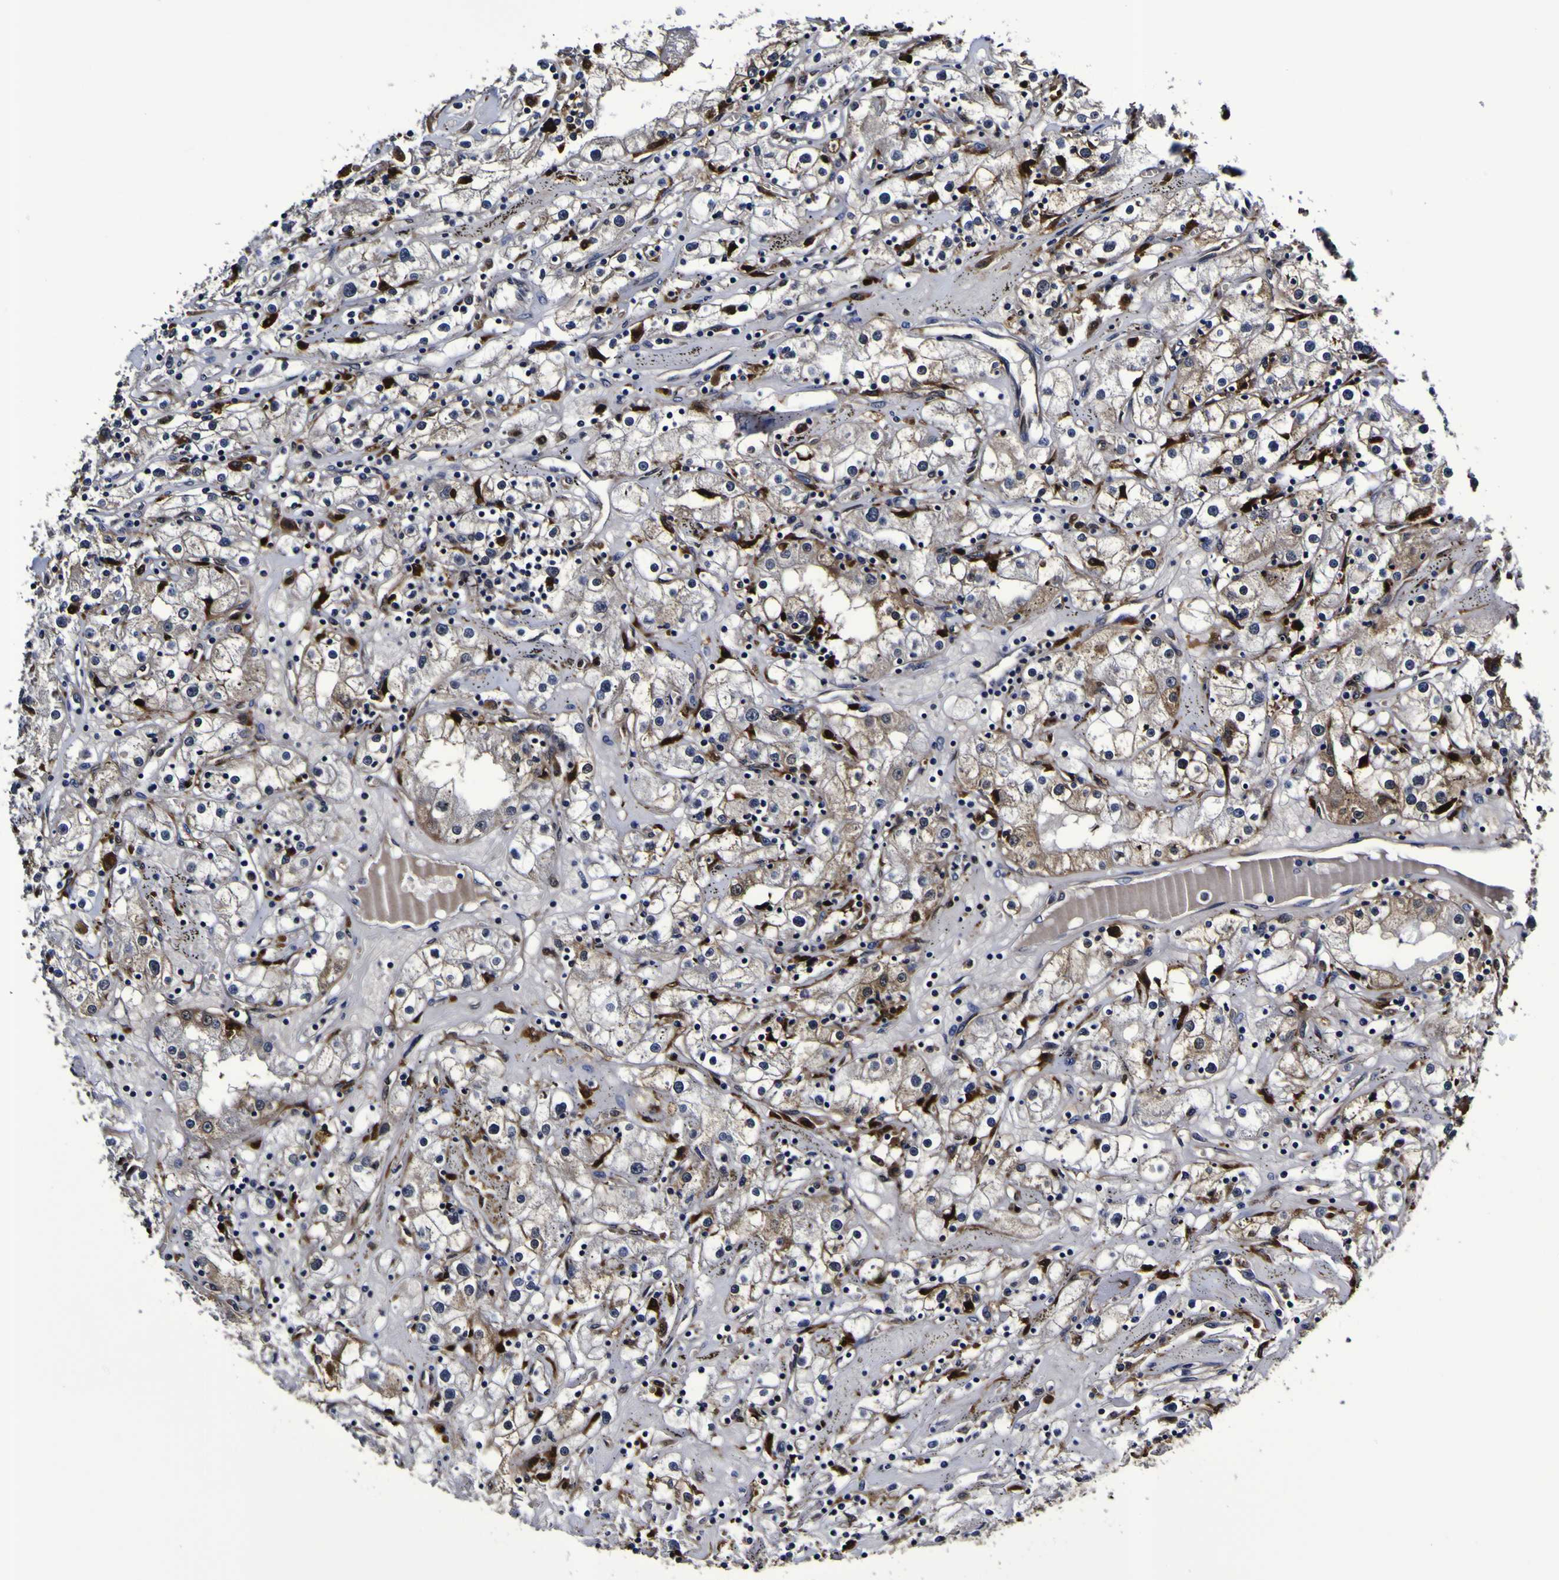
{"staining": {"intensity": "weak", "quantity": "<25%", "location": "cytoplasmic/membranous"}, "tissue": "renal cancer", "cell_type": "Tumor cells", "image_type": "cancer", "snomed": [{"axis": "morphology", "description": "Adenocarcinoma, NOS"}, {"axis": "topography", "description": "Kidney"}], "caption": "Micrograph shows no protein positivity in tumor cells of renal adenocarcinoma tissue.", "gene": "GPX1", "patient": {"sex": "male", "age": 56}}